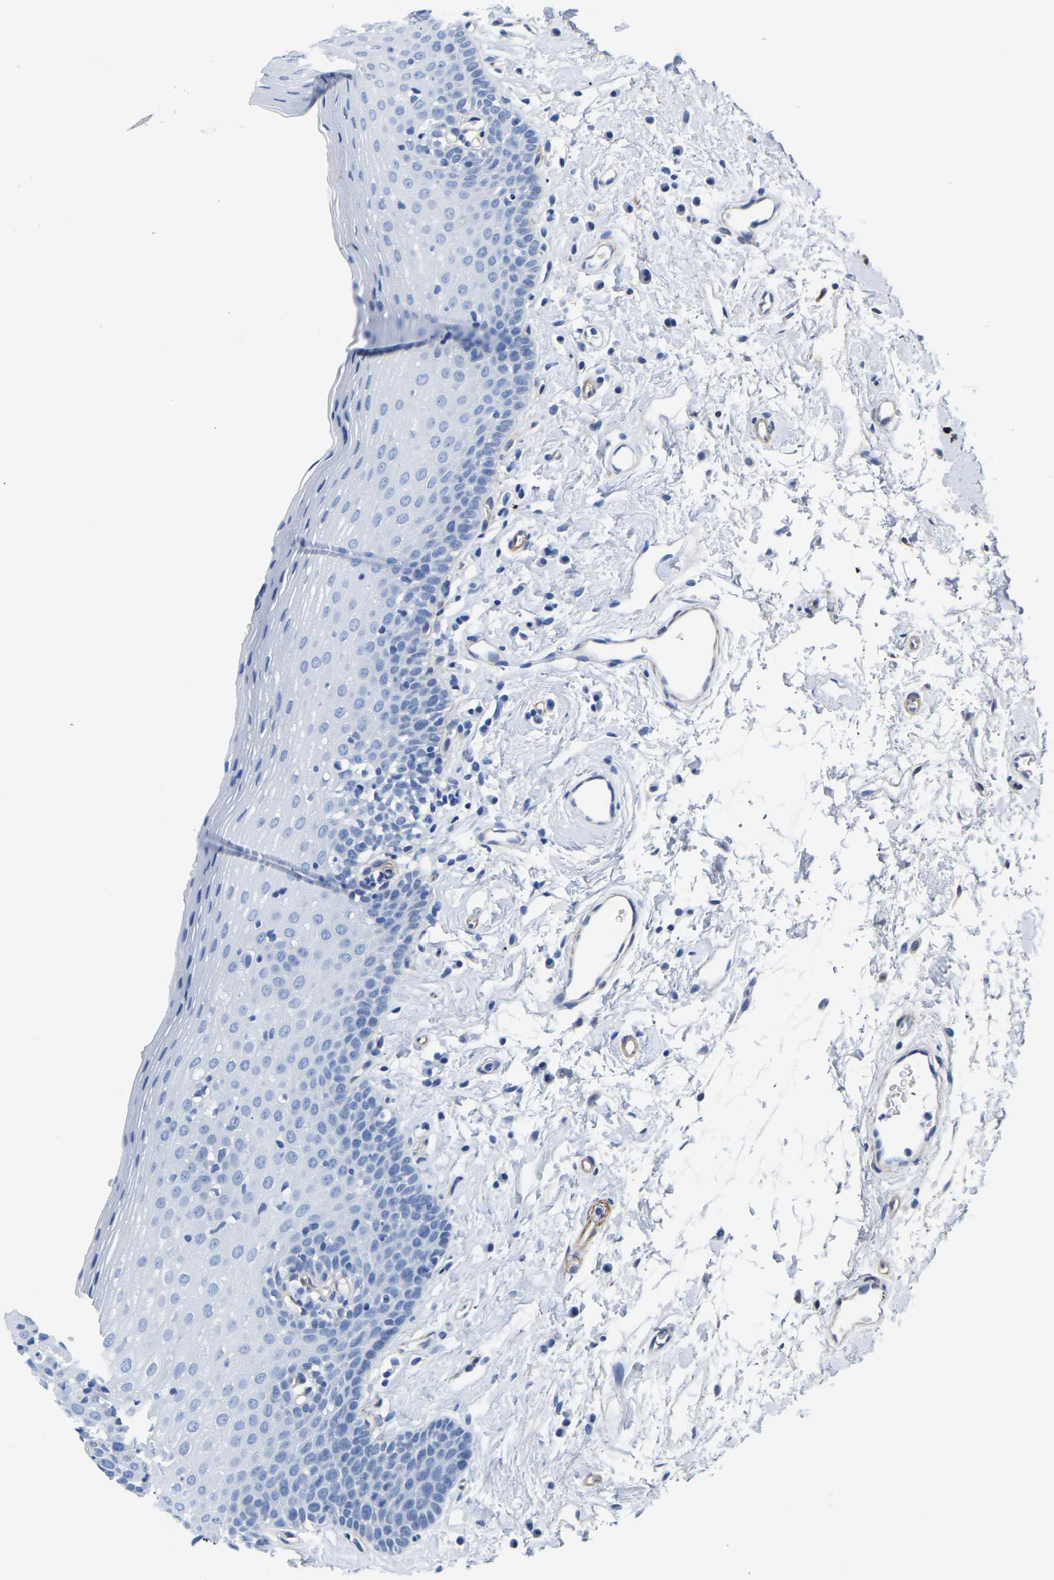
{"staining": {"intensity": "negative", "quantity": "none", "location": "none"}, "tissue": "oral mucosa", "cell_type": "Squamous epithelial cells", "image_type": "normal", "snomed": [{"axis": "morphology", "description": "Normal tissue, NOS"}, {"axis": "topography", "description": "Oral tissue"}], "caption": "Immunohistochemistry (IHC) micrograph of unremarkable human oral mucosa stained for a protein (brown), which displays no expression in squamous epithelial cells. (DAB (3,3'-diaminobenzidine) immunohistochemistry visualized using brightfield microscopy, high magnification).", "gene": "SLC45A3", "patient": {"sex": "male", "age": 66}}